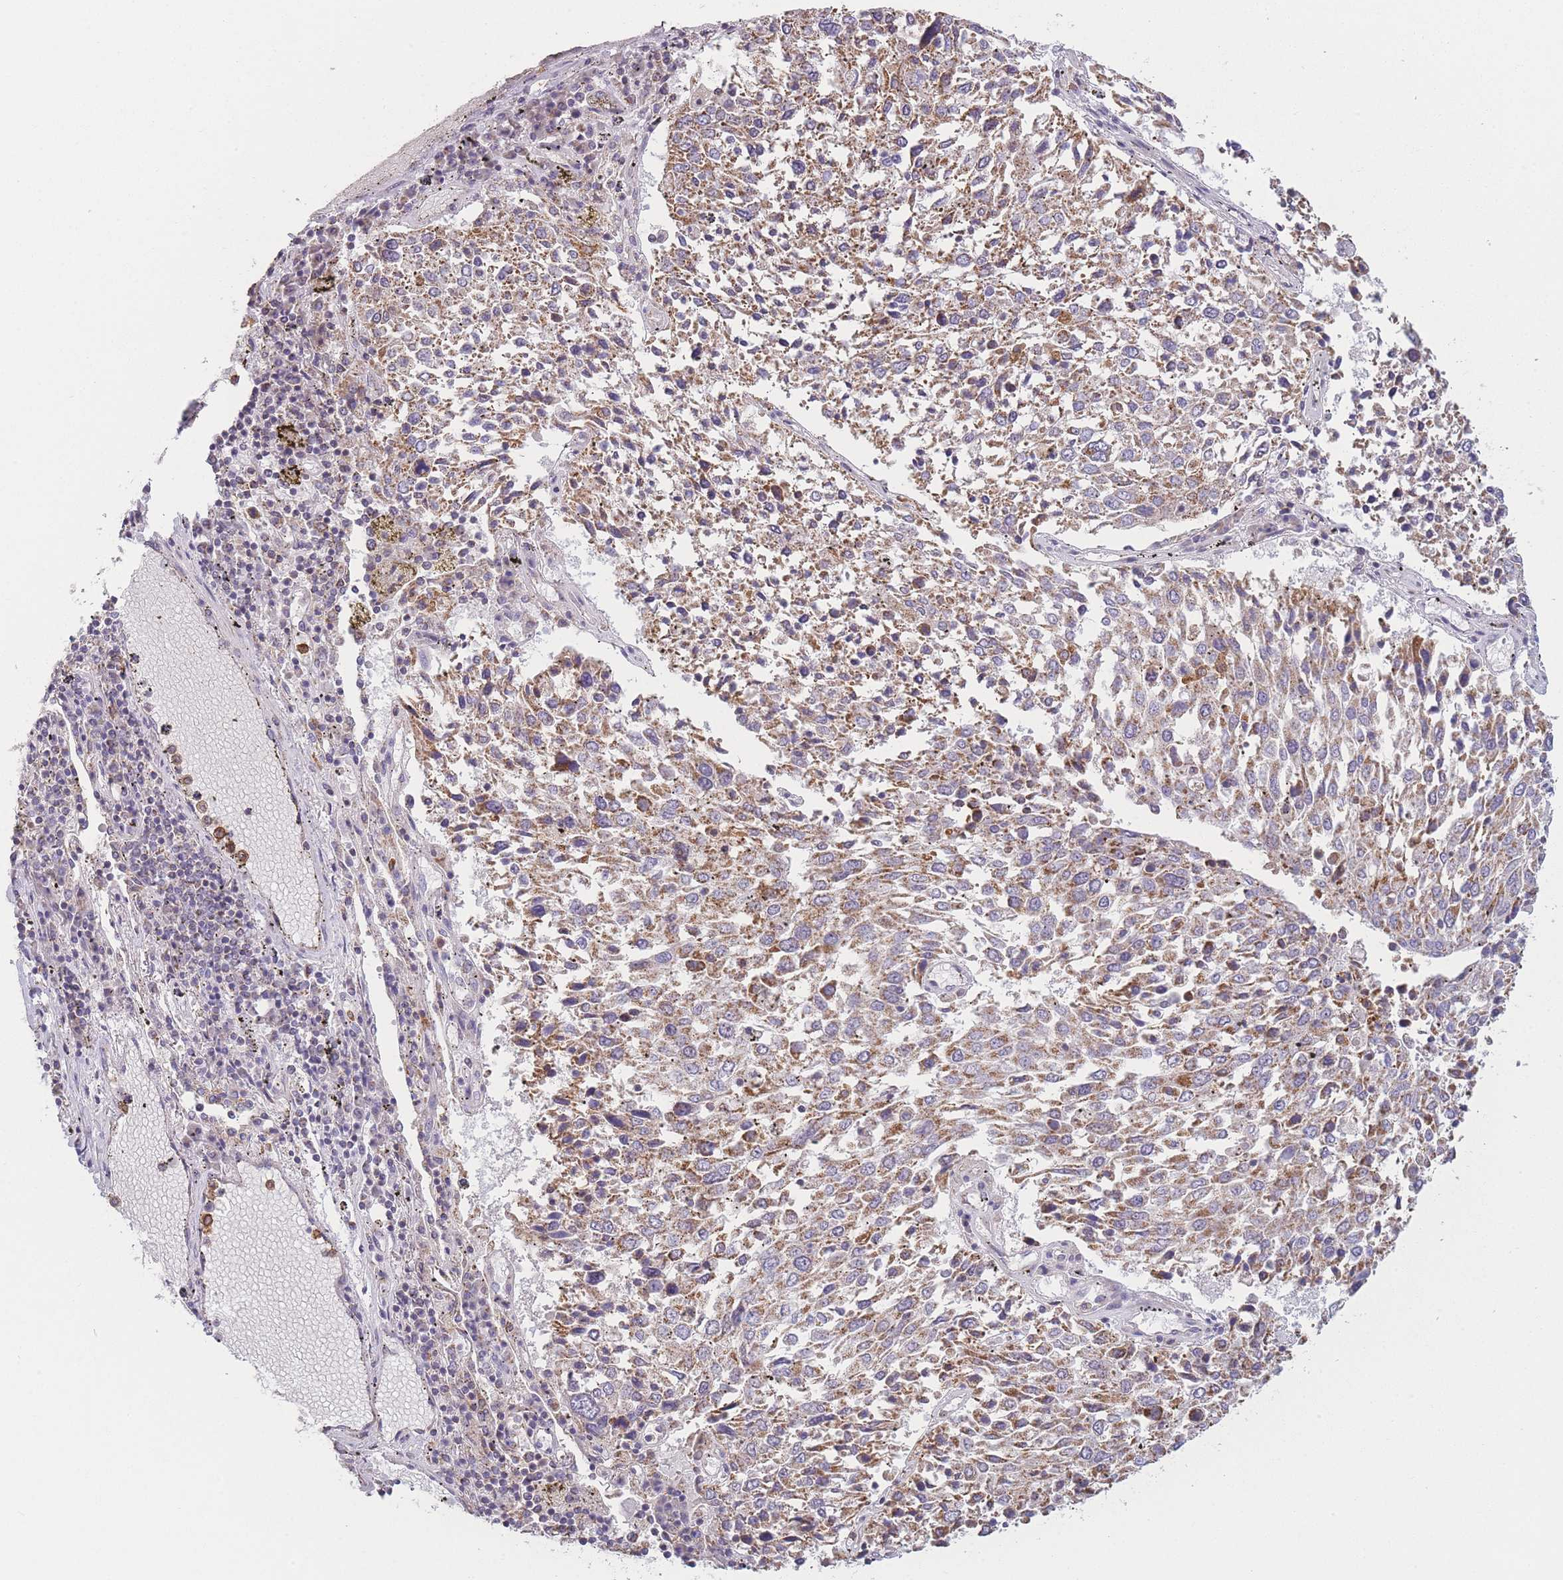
{"staining": {"intensity": "moderate", "quantity": ">75%", "location": "cytoplasmic/membranous"}, "tissue": "lung cancer", "cell_type": "Tumor cells", "image_type": "cancer", "snomed": [{"axis": "morphology", "description": "Squamous cell carcinoma, NOS"}, {"axis": "topography", "description": "Lung"}], "caption": "Immunohistochemistry image of lung cancer stained for a protein (brown), which exhibits medium levels of moderate cytoplasmic/membranous staining in approximately >75% of tumor cells.", "gene": "PRAM1", "patient": {"sex": "male", "age": 65}}